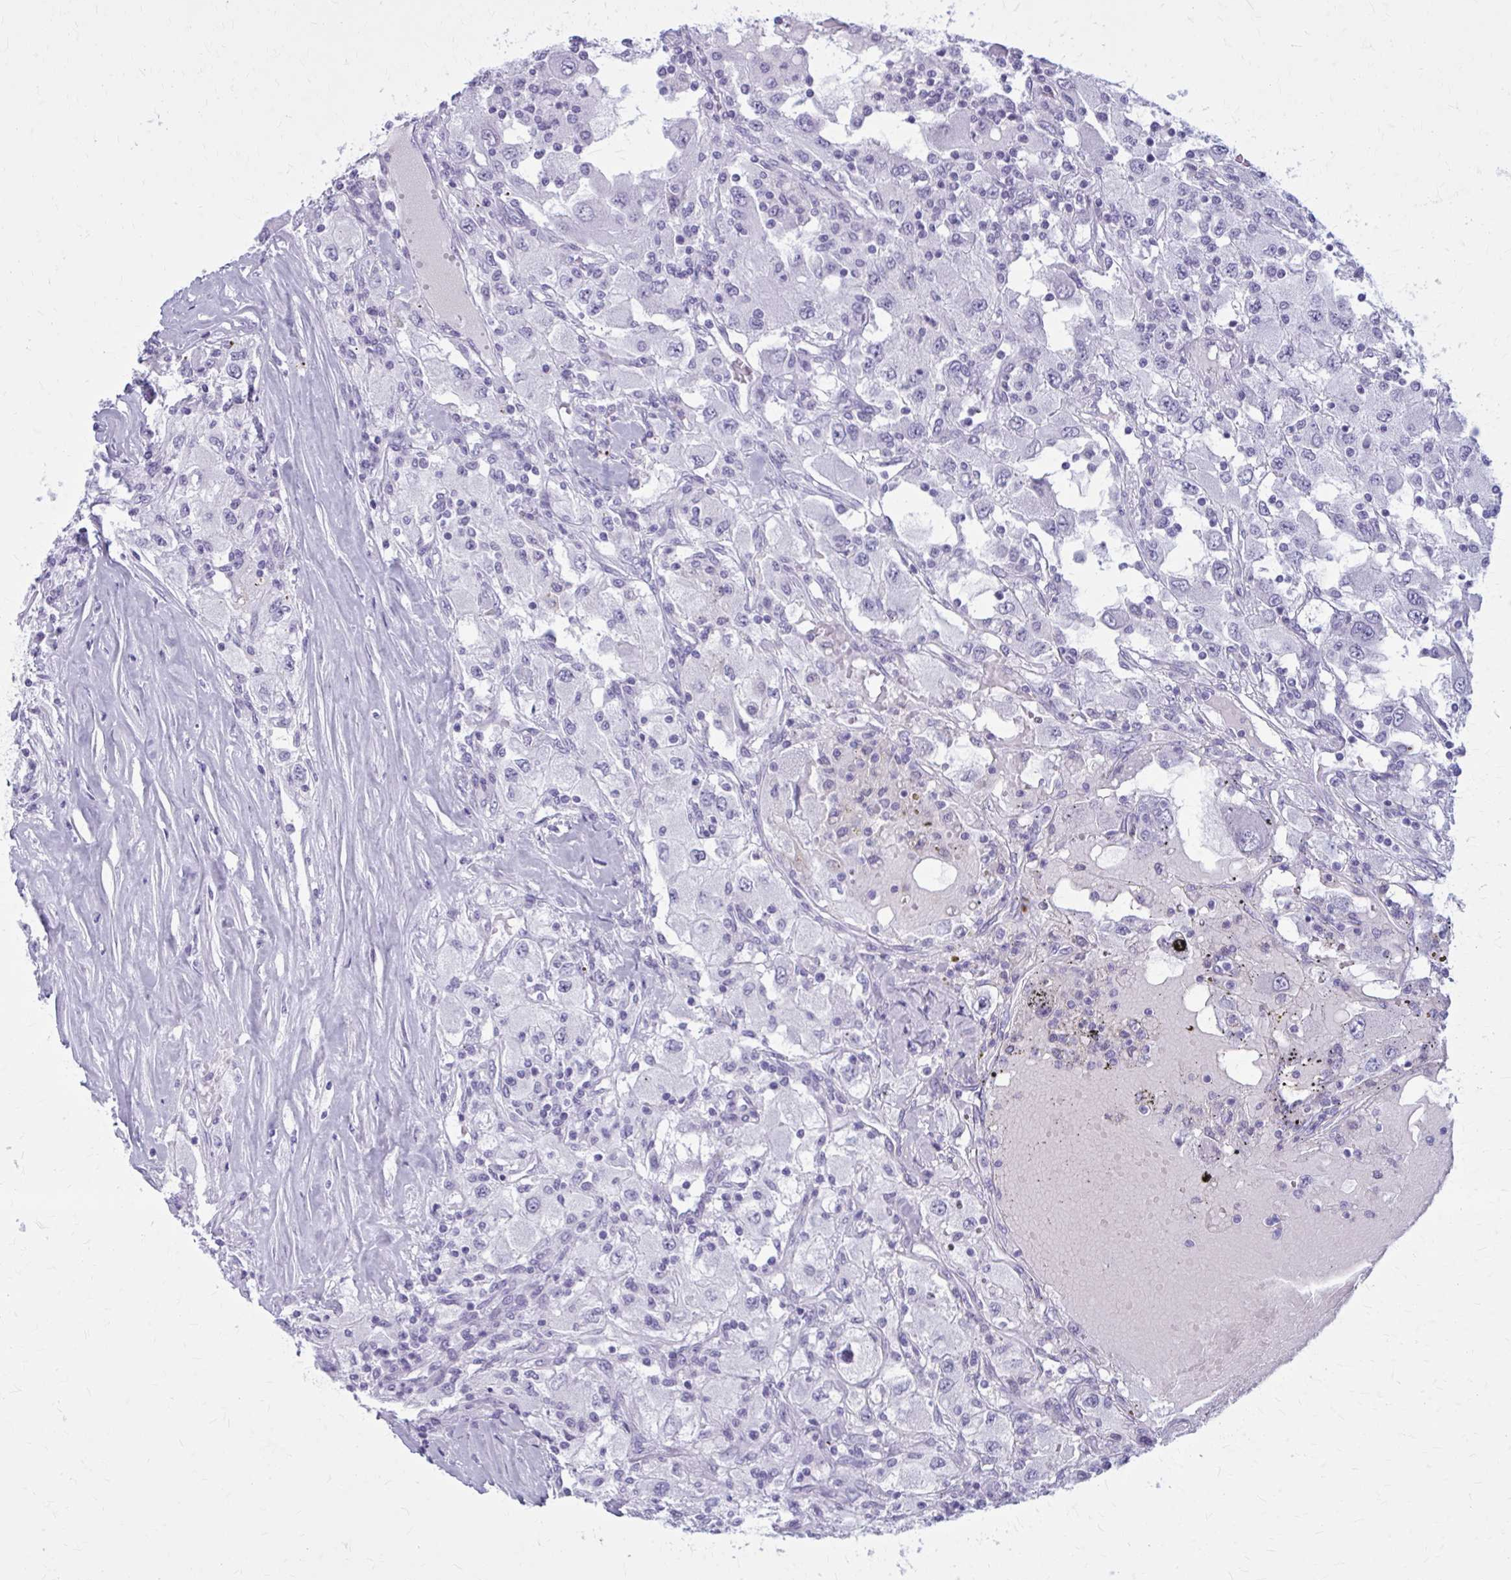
{"staining": {"intensity": "negative", "quantity": "none", "location": "none"}, "tissue": "renal cancer", "cell_type": "Tumor cells", "image_type": "cancer", "snomed": [{"axis": "morphology", "description": "Adenocarcinoma, NOS"}, {"axis": "topography", "description": "Kidney"}], "caption": "Image shows no protein staining in tumor cells of renal cancer tissue. Nuclei are stained in blue.", "gene": "ZDHHC7", "patient": {"sex": "female", "age": 67}}